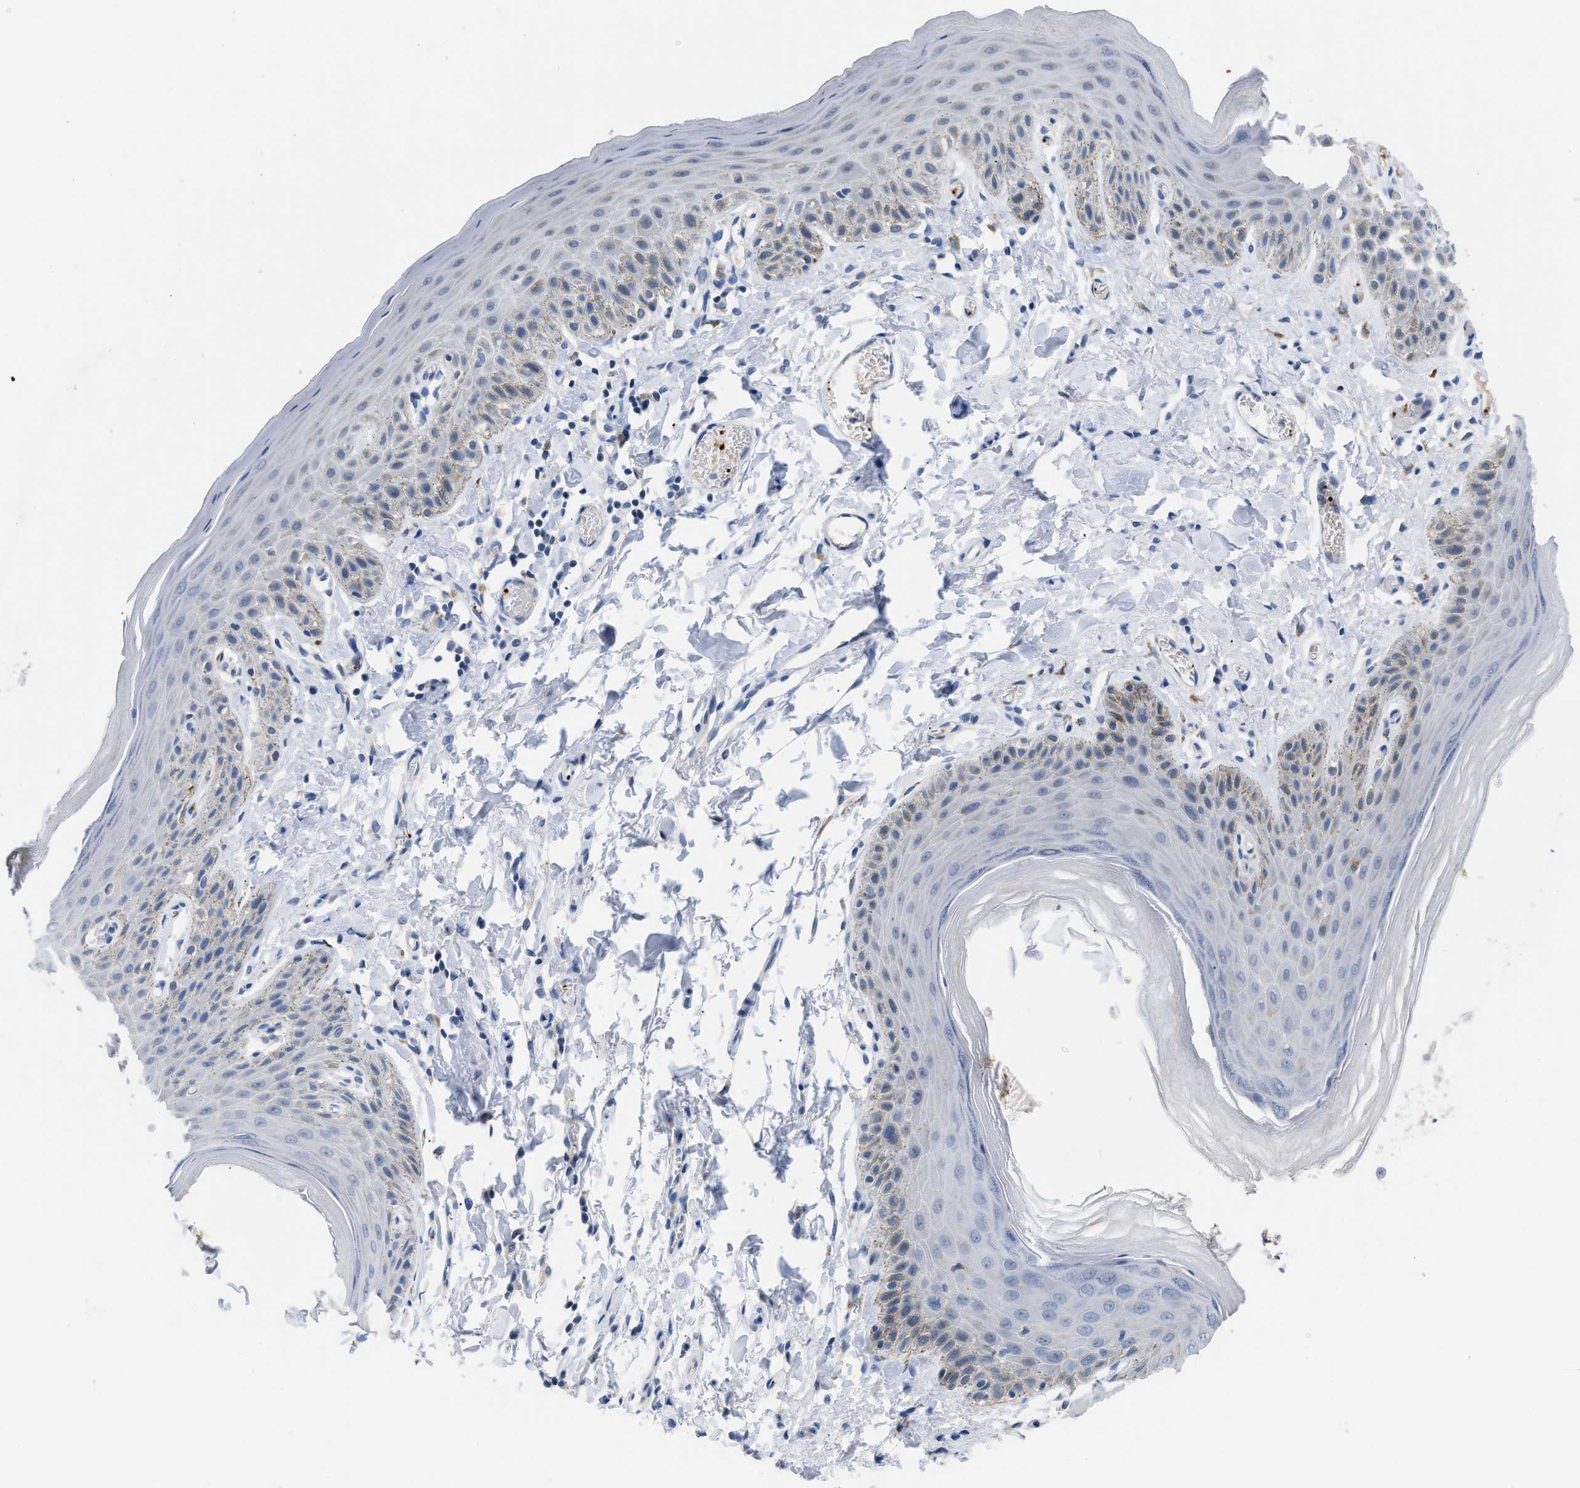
{"staining": {"intensity": "negative", "quantity": "none", "location": "none"}, "tissue": "skin", "cell_type": "Epidermal cells", "image_type": "normal", "snomed": [{"axis": "morphology", "description": "Normal tissue, NOS"}, {"axis": "topography", "description": "Anal"}], "caption": "A high-resolution image shows immunohistochemistry (IHC) staining of normal skin, which shows no significant positivity in epidermal cells.", "gene": "FGF18", "patient": {"sex": "male", "age": 44}}